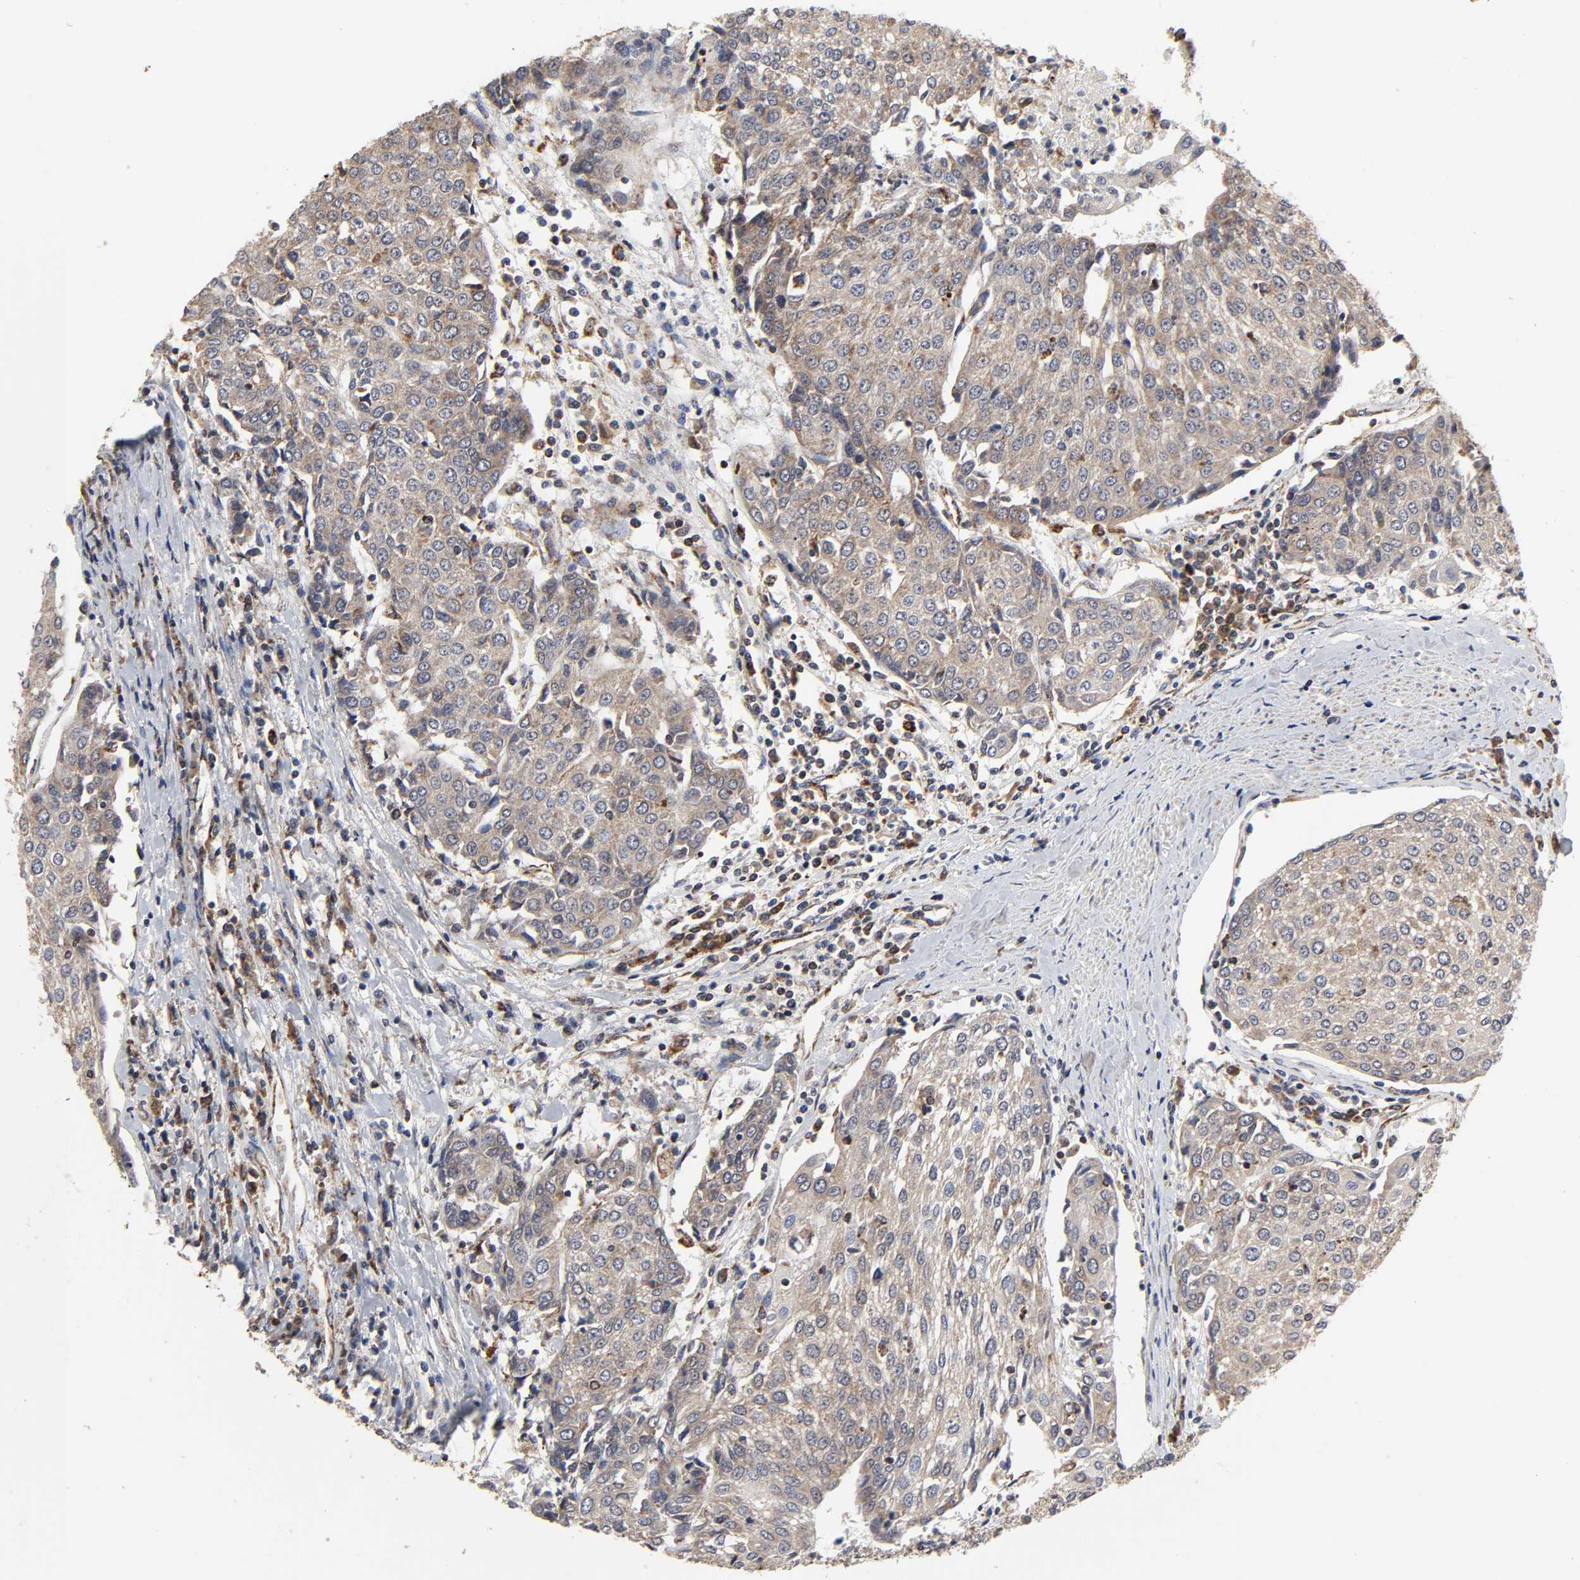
{"staining": {"intensity": "moderate", "quantity": ">75%", "location": "cytoplasmic/membranous"}, "tissue": "urothelial cancer", "cell_type": "Tumor cells", "image_type": "cancer", "snomed": [{"axis": "morphology", "description": "Urothelial carcinoma, High grade"}, {"axis": "topography", "description": "Urinary bladder"}], "caption": "An immunohistochemistry image of tumor tissue is shown. Protein staining in brown highlights moderate cytoplasmic/membranous positivity in urothelial cancer within tumor cells.", "gene": "COX6B1", "patient": {"sex": "female", "age": 85}}